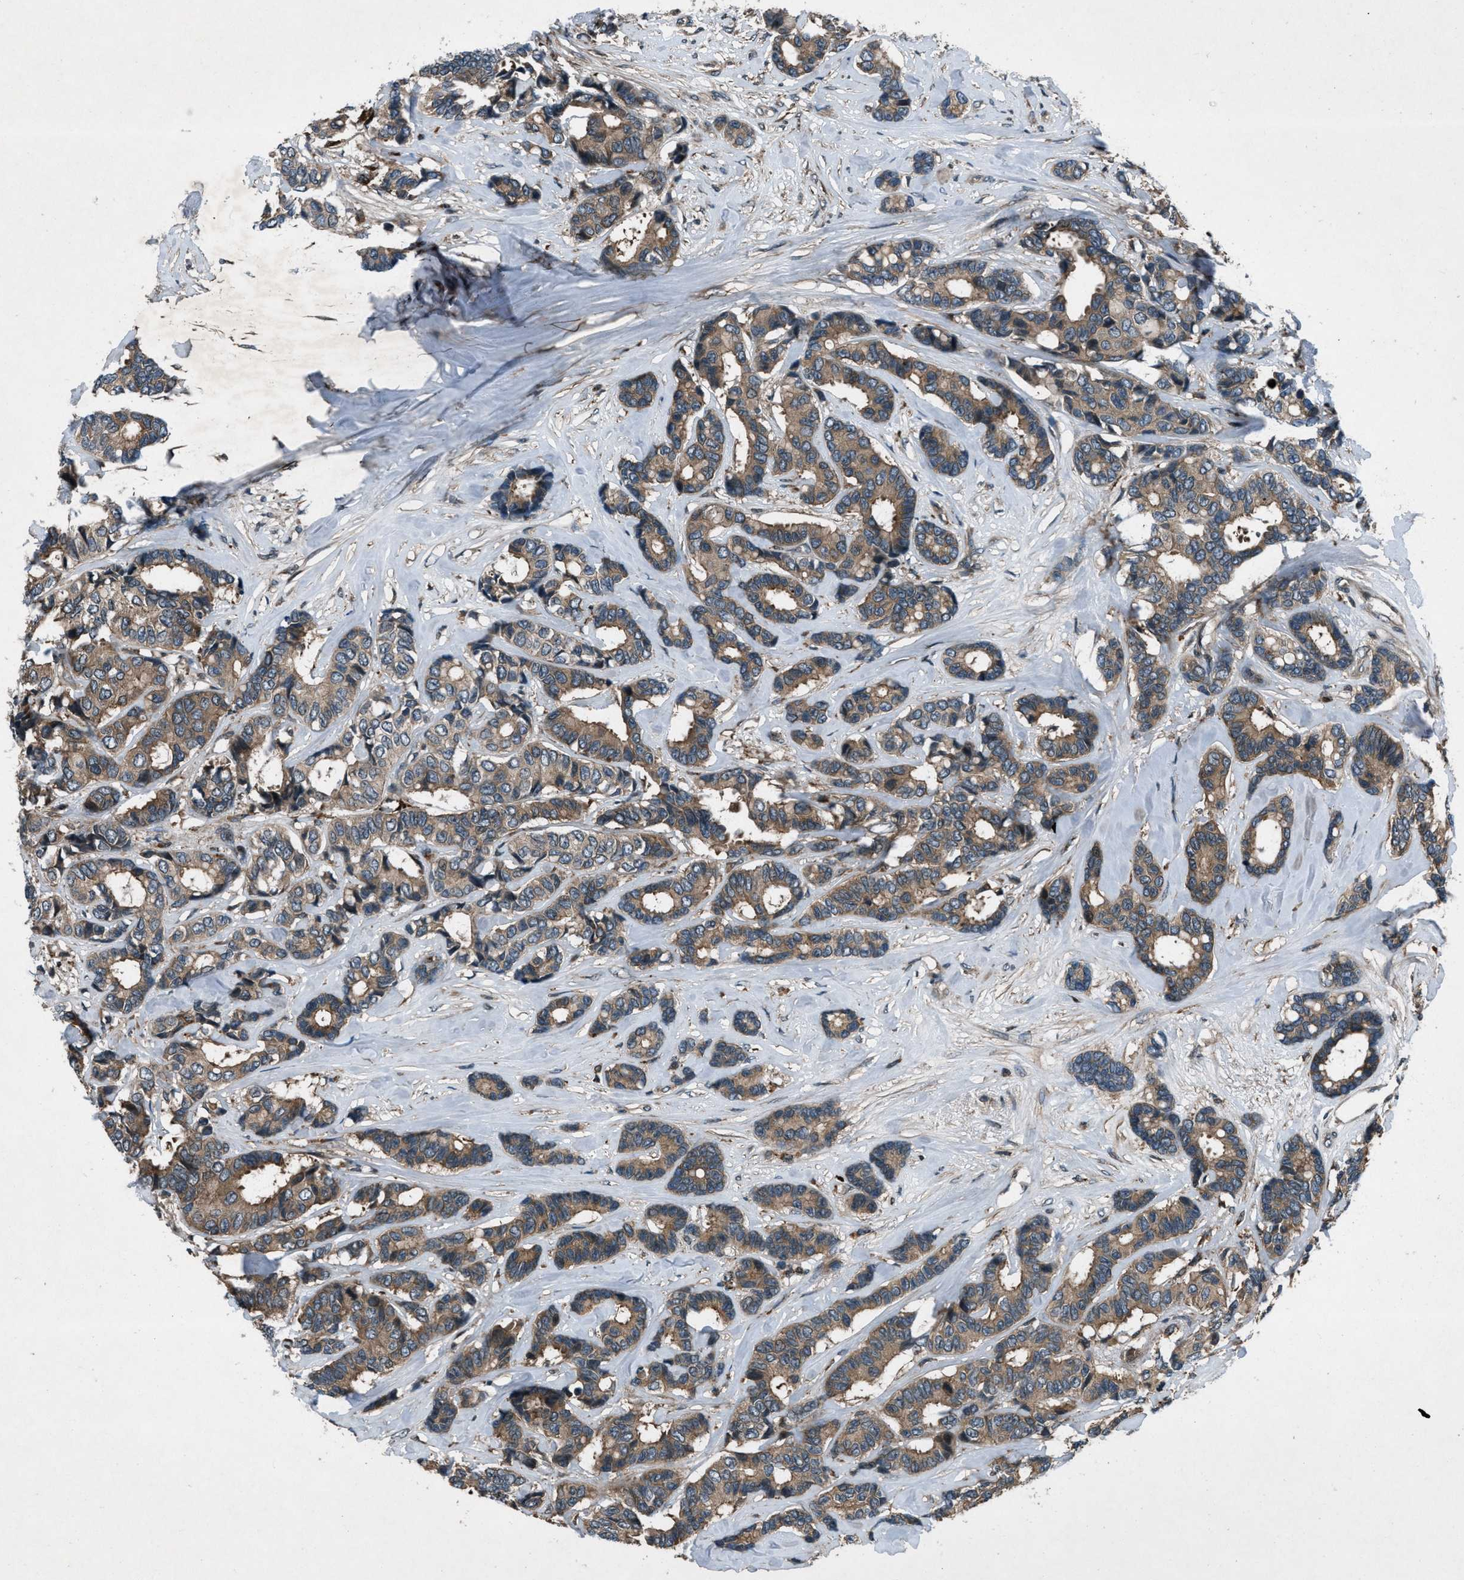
{"staining": {"intensity": "moderate", "quantity": ">75%", "location": "cytoplasmic/membranous"}, "tissue": "breast cancer", "cell_type": "Tumor cells", "image_type": "cancer", "snomed": [{"axis": "morphology", "description": "Duct carcinoma"}, {"axis": "topography", "description": "Breast"}], "caption": "Human infiltrating ductal carcinoma (breast) stained for a protein (brown) exhibits moderate cytoplasmic/membranous positive positivity in approximately >75% of tumor cells.", "gene": "EPSTI1", "patient": {"sex": "female", "age": 87}}